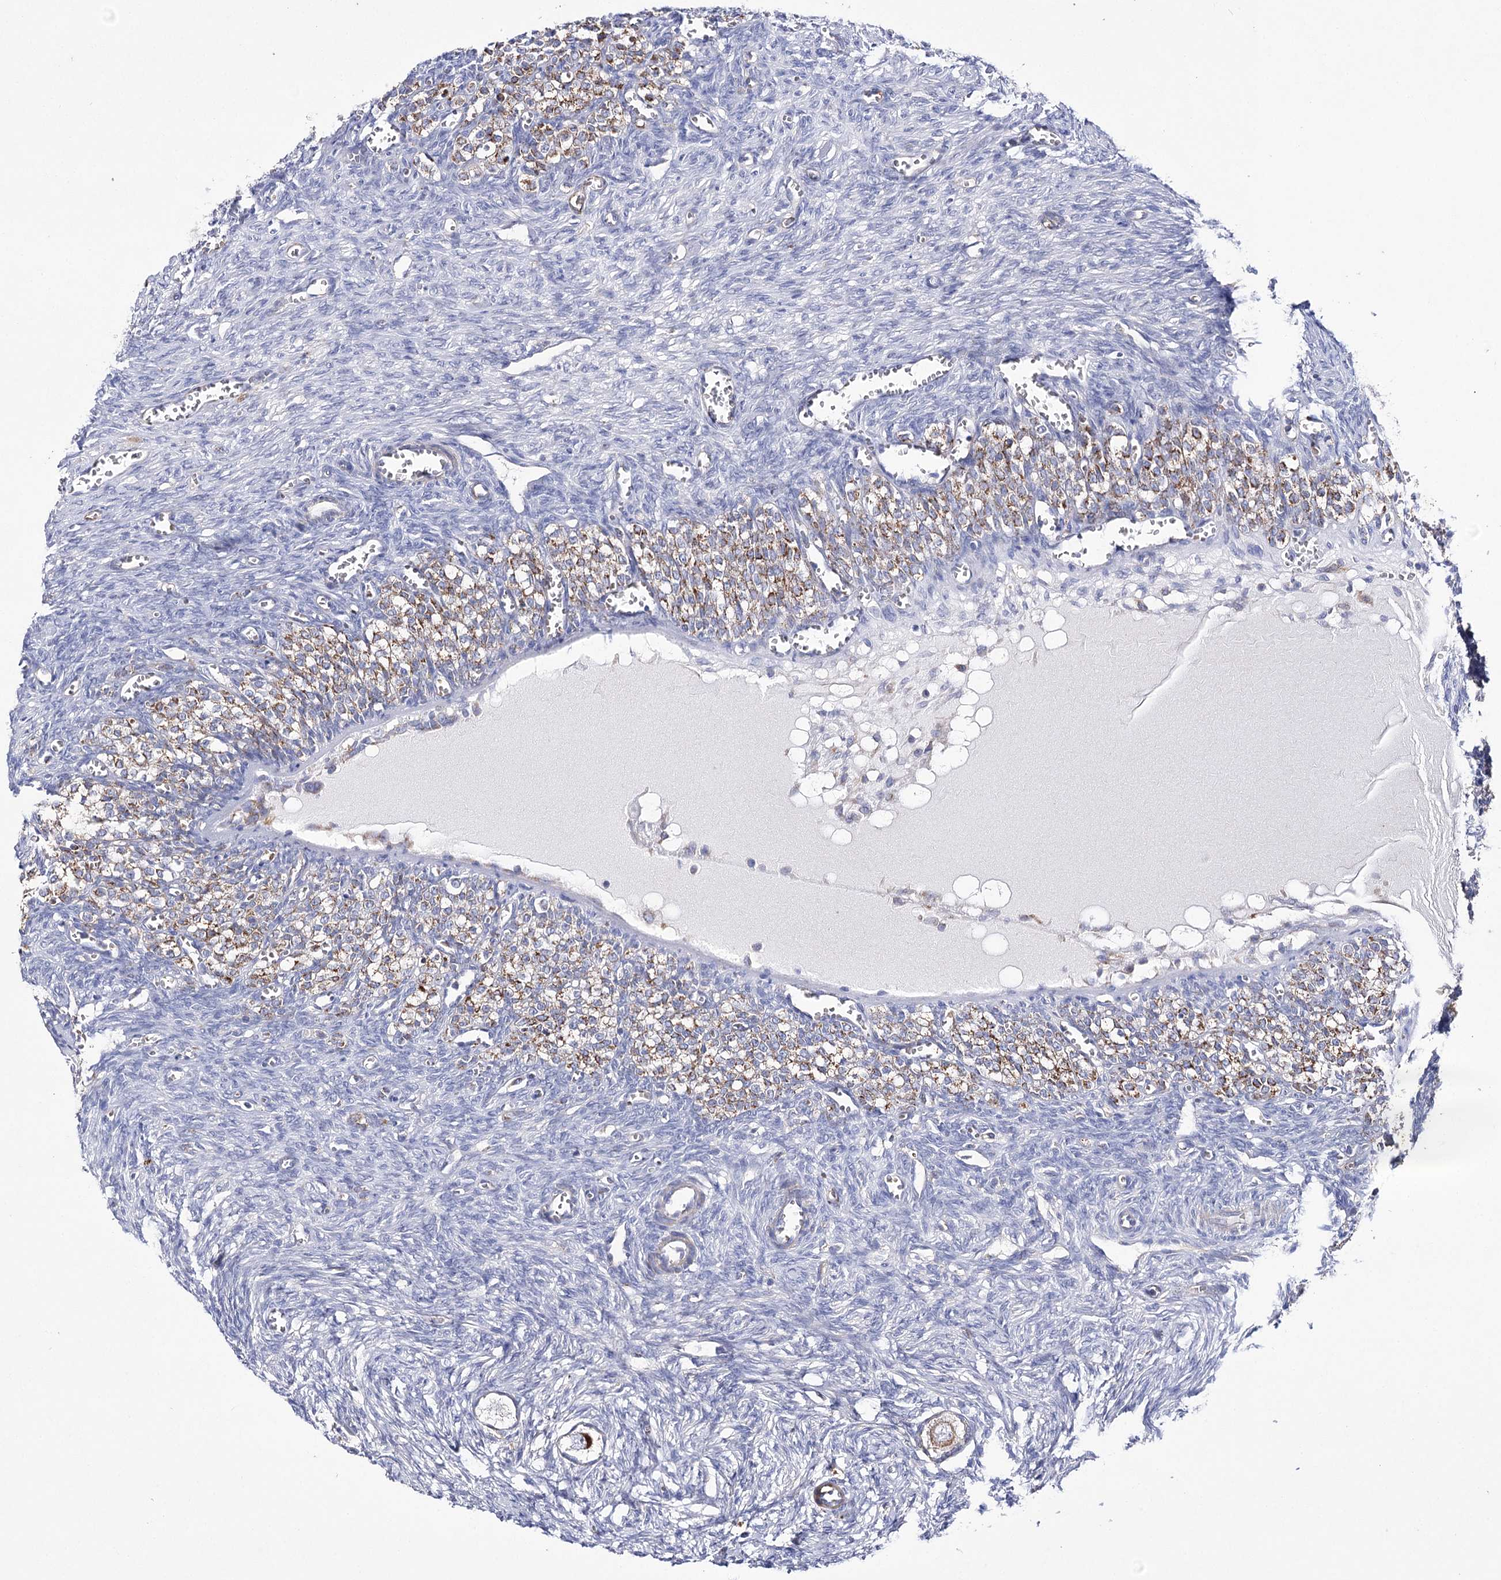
{"staining": {"intensity": "moderate", "quantity": "25%-75%", "location": "cytoplasmic/membranous"}, "tissue": "ovary", "cell_type": "Follicle cells", "image_type": "normal", "snomed": [{"axis": "morphology", "description": "Normal tissue, NOS"}, {"axis": "topography", "description": "Ovary"}], "caption": "Follicle cells demonstrate medium levels of moderate cytoplasmic/membranous expression in about 25%-75% of cells in benign ovary.", "gene": "COX15", "patient": {"sex": "female", "age": 27}}